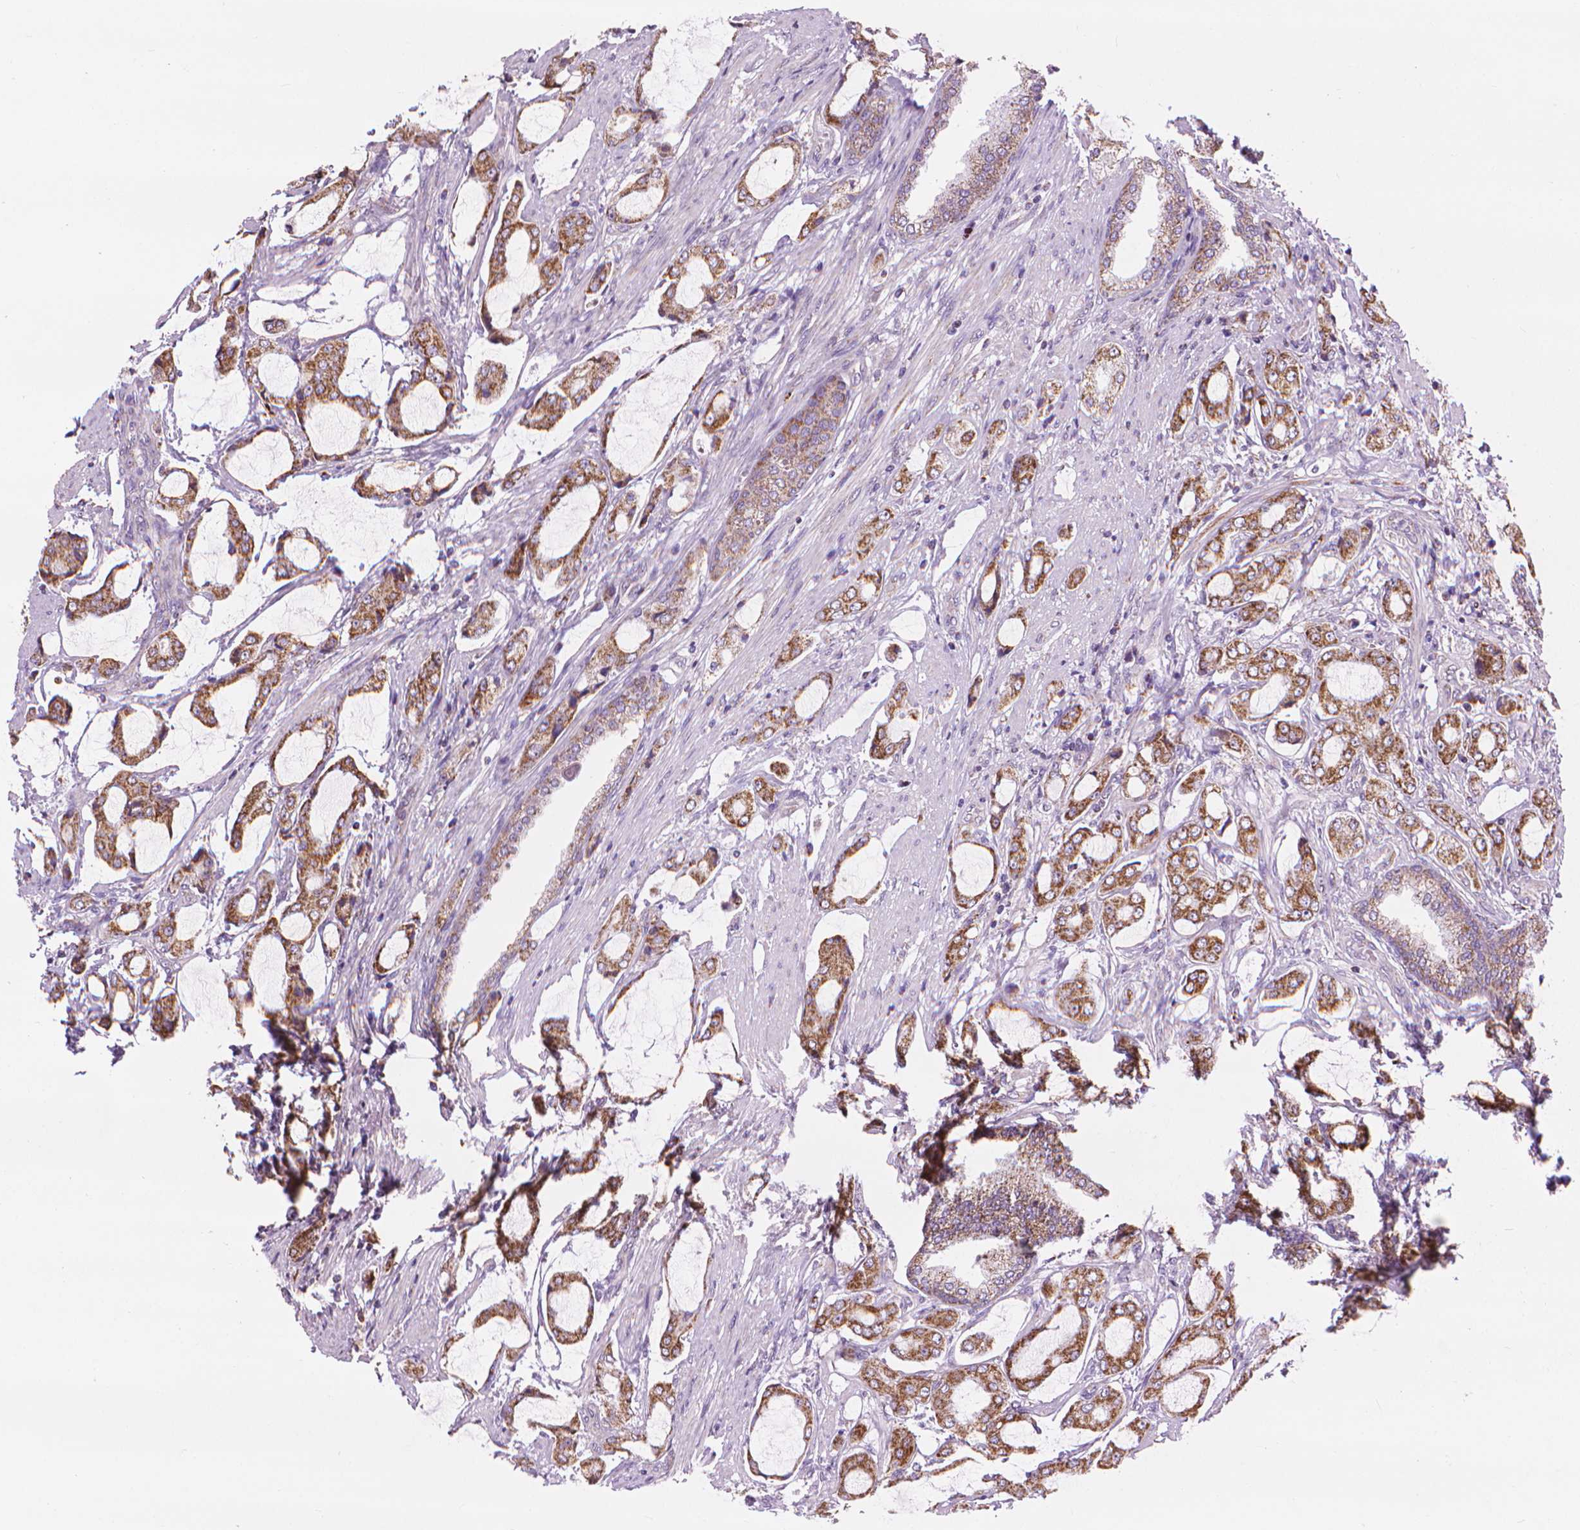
{"staining": {"intensity": "strong", "quantity": ">75%", "location": "cytoplasmic/membranous"}, "tissue": "prostate cancer", "cell_type": "Tumor cells", "image_type": "cancer", "snomed": [{"axis": "morphology", "description": "Adenocarcinoma, NOS"}, {"axis": "topography", "description": "Prostate"}], "caption": "Adenocarcinoma (prostate) was stained to show a protein in brown. There is high levels of strong cytoplasmic/membranous expression in about >75% of tumor cells.", "gene": "VDAC1", "patient": {"sex": "male", "age": 63}}